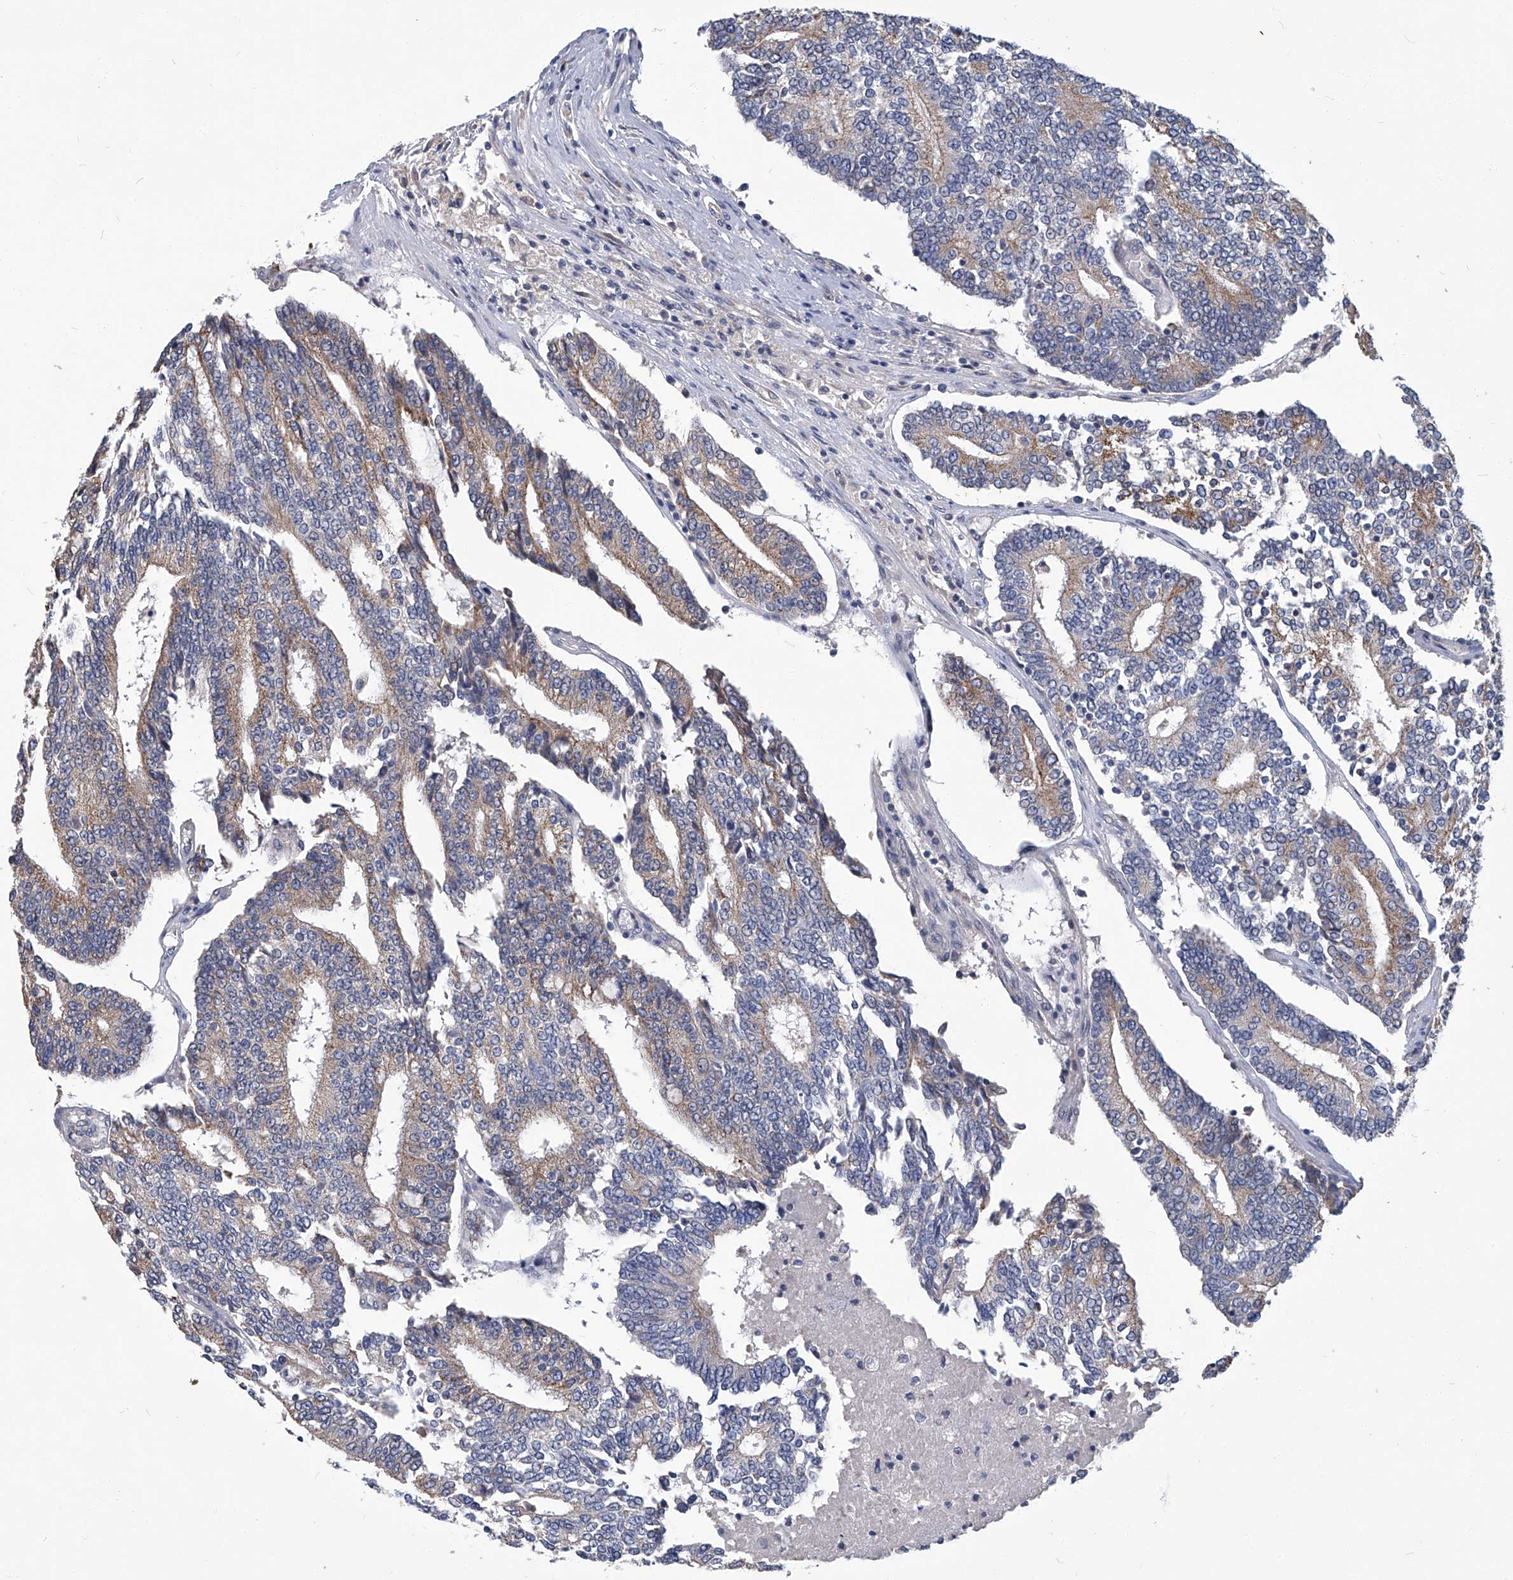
{"staining": {"intensity": "weak", "quantity": "25%-75%", "location": "cytoplasmic/membranous"}, "tissue": "prostate cancer", "cell_type": "Tumor cells", "image_type": "cancer", "snomed": [{"axis": "morphology", "description": "Normal tissue, NOS"}, {"axis": "morphology", "description": "Adenocarcinoma, High grade"}, {"axis": "topography", "description": "Prostate"}, {"axis": "topography", "description": "Seminal veicle"}], "caption": "Immunohistochemical staining of human prostate cancer (adenocarcinoma (high-grade)) shows low levels of weak cytoplasmic/membranous staining in about 25%-75% of tumor cells.", "gene": "TGFBR1", "patient": {"sex": "male", "age": 55}}